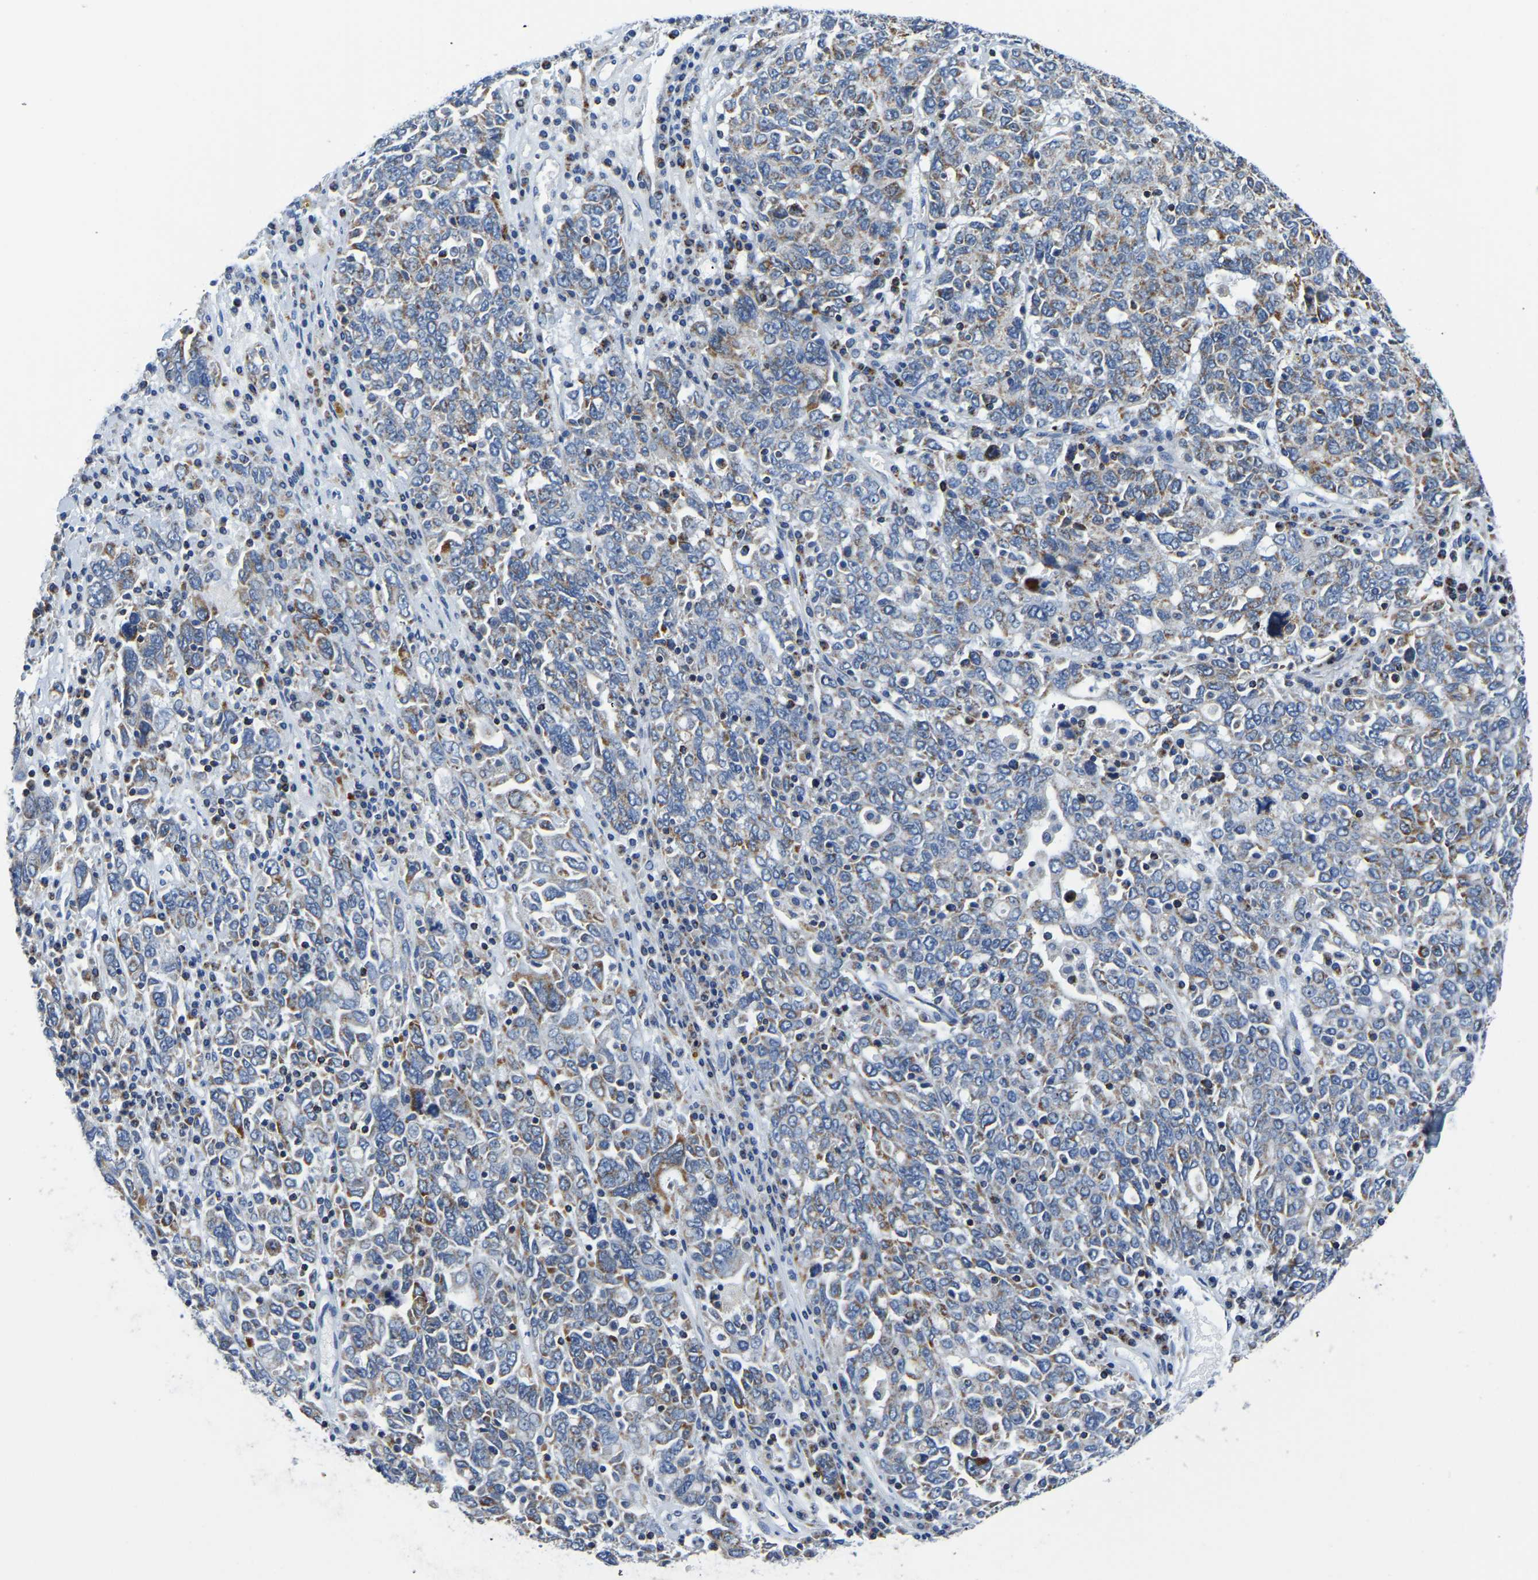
{"staining": {"intensity": "weak", "quantity": "<25%", "location": "cytoplasmic/membranous"}, "tissue": "ovarian cancer", "cell_type": "Tumor cells", "image_type": "cancer", "snomed": [{"axis": "morphology", "description": "Carcinoma, endometroid"}, {"axis": "topography", "description": "Ovary"}], "caption": "A micrograph of ovarian cancer stained for a protein exhibits no brown staining in tumor cells. (DAB (3,3'-diaminobenzidine) IHC with hematoxylin counter stain).", "gene": "SFXN1", "patient": {"sex": "female", "age": 62}}